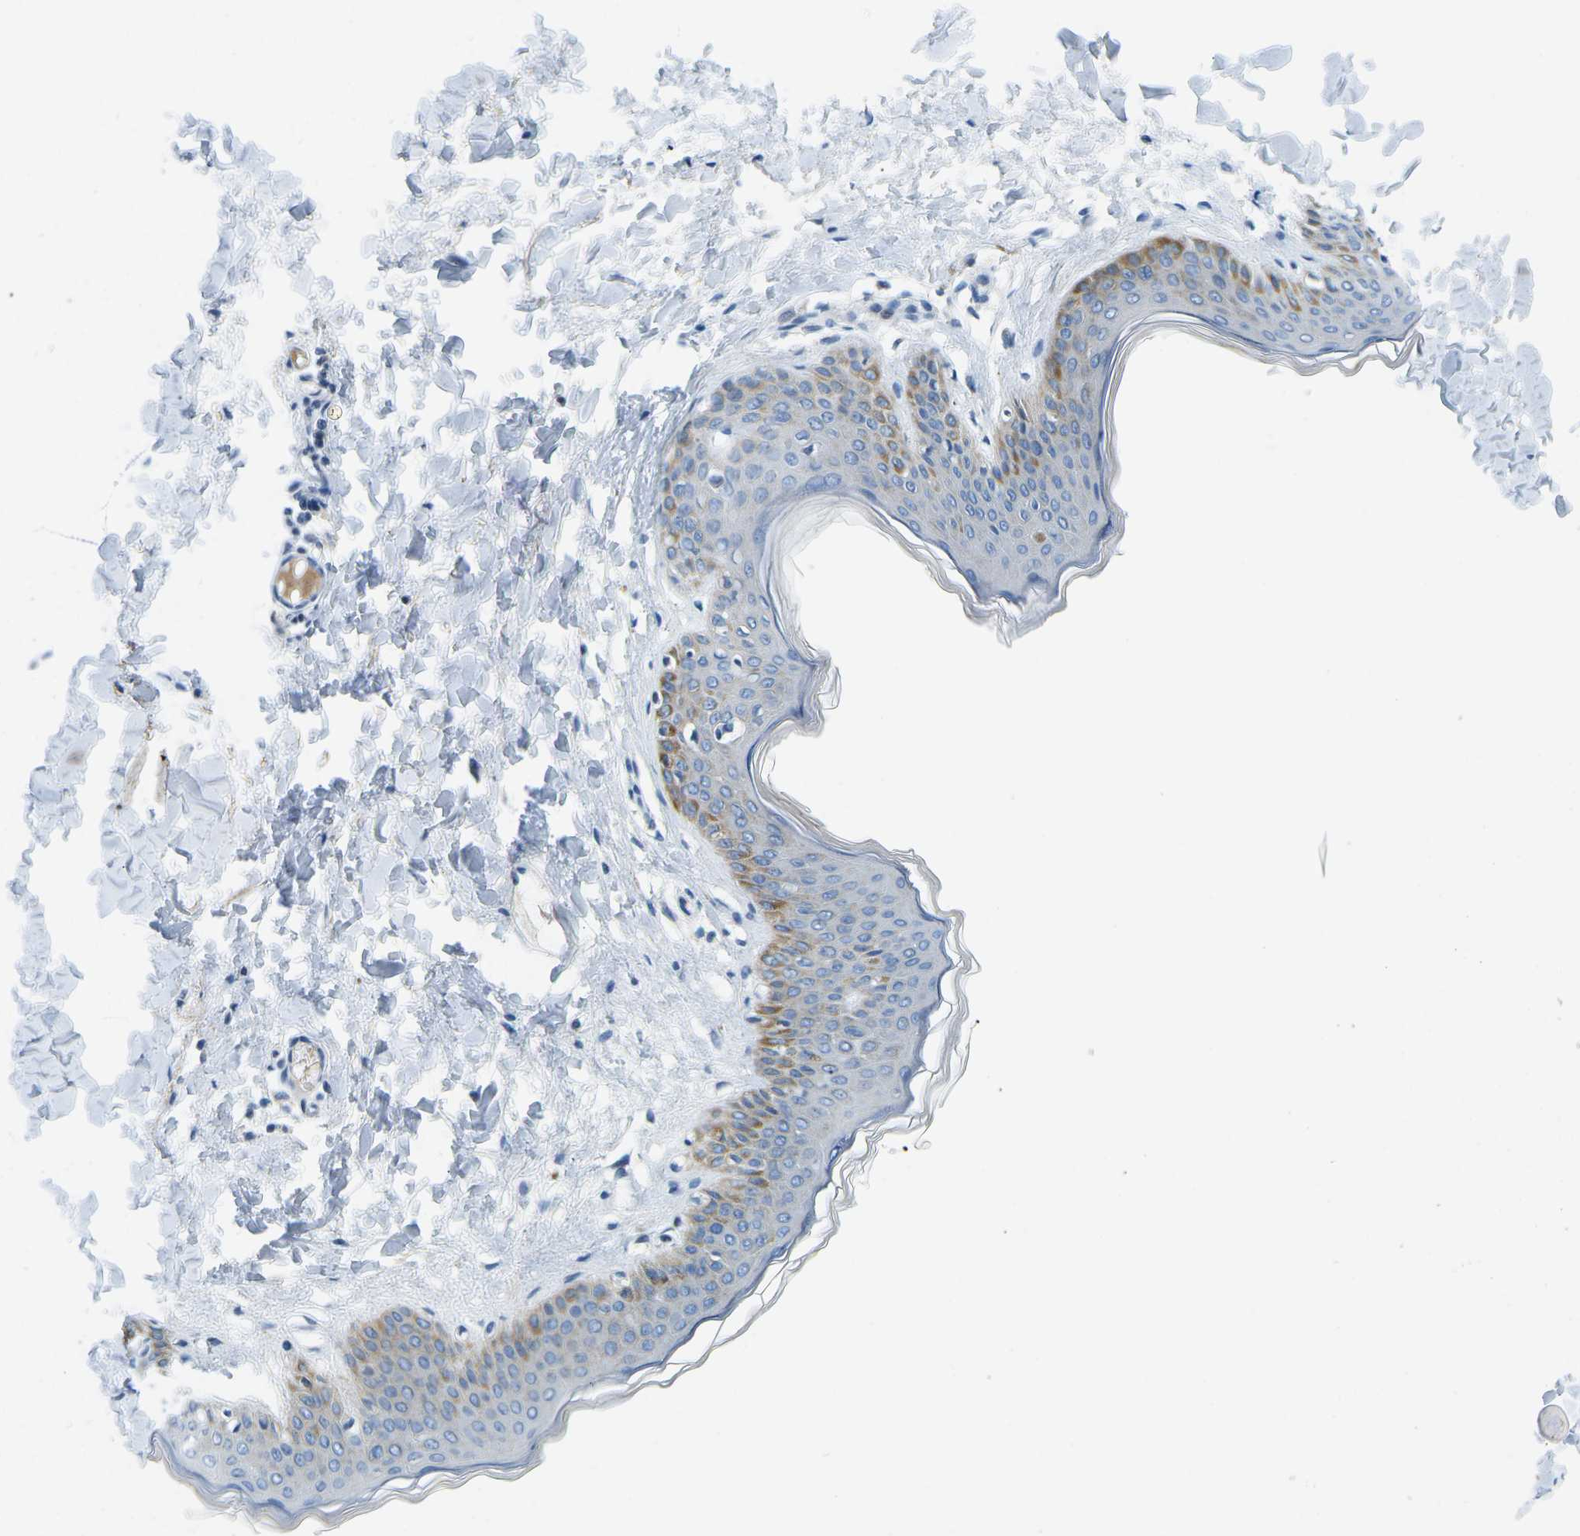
{"staining": {"intensity": "negative", "quantity": "none", "location": "none"}, "tissue": "skin", "cell_type": "Fibroblasts", "image_type": "normal", "snomed": [{"axis": "morphology", "description": "Normal tissue, NOS"}, {"axis": "topography", "description": "Skin"}], "caption": "Immunohistochemistry histopathology image of normal human skin stained for a protein (brown), which exhibits no staining in fibroblasts. (Immunohistochemistry, brightfield microscopy, high magnification).", "gene": "CFB", "patient": {"sex": "female", "age": 17}}